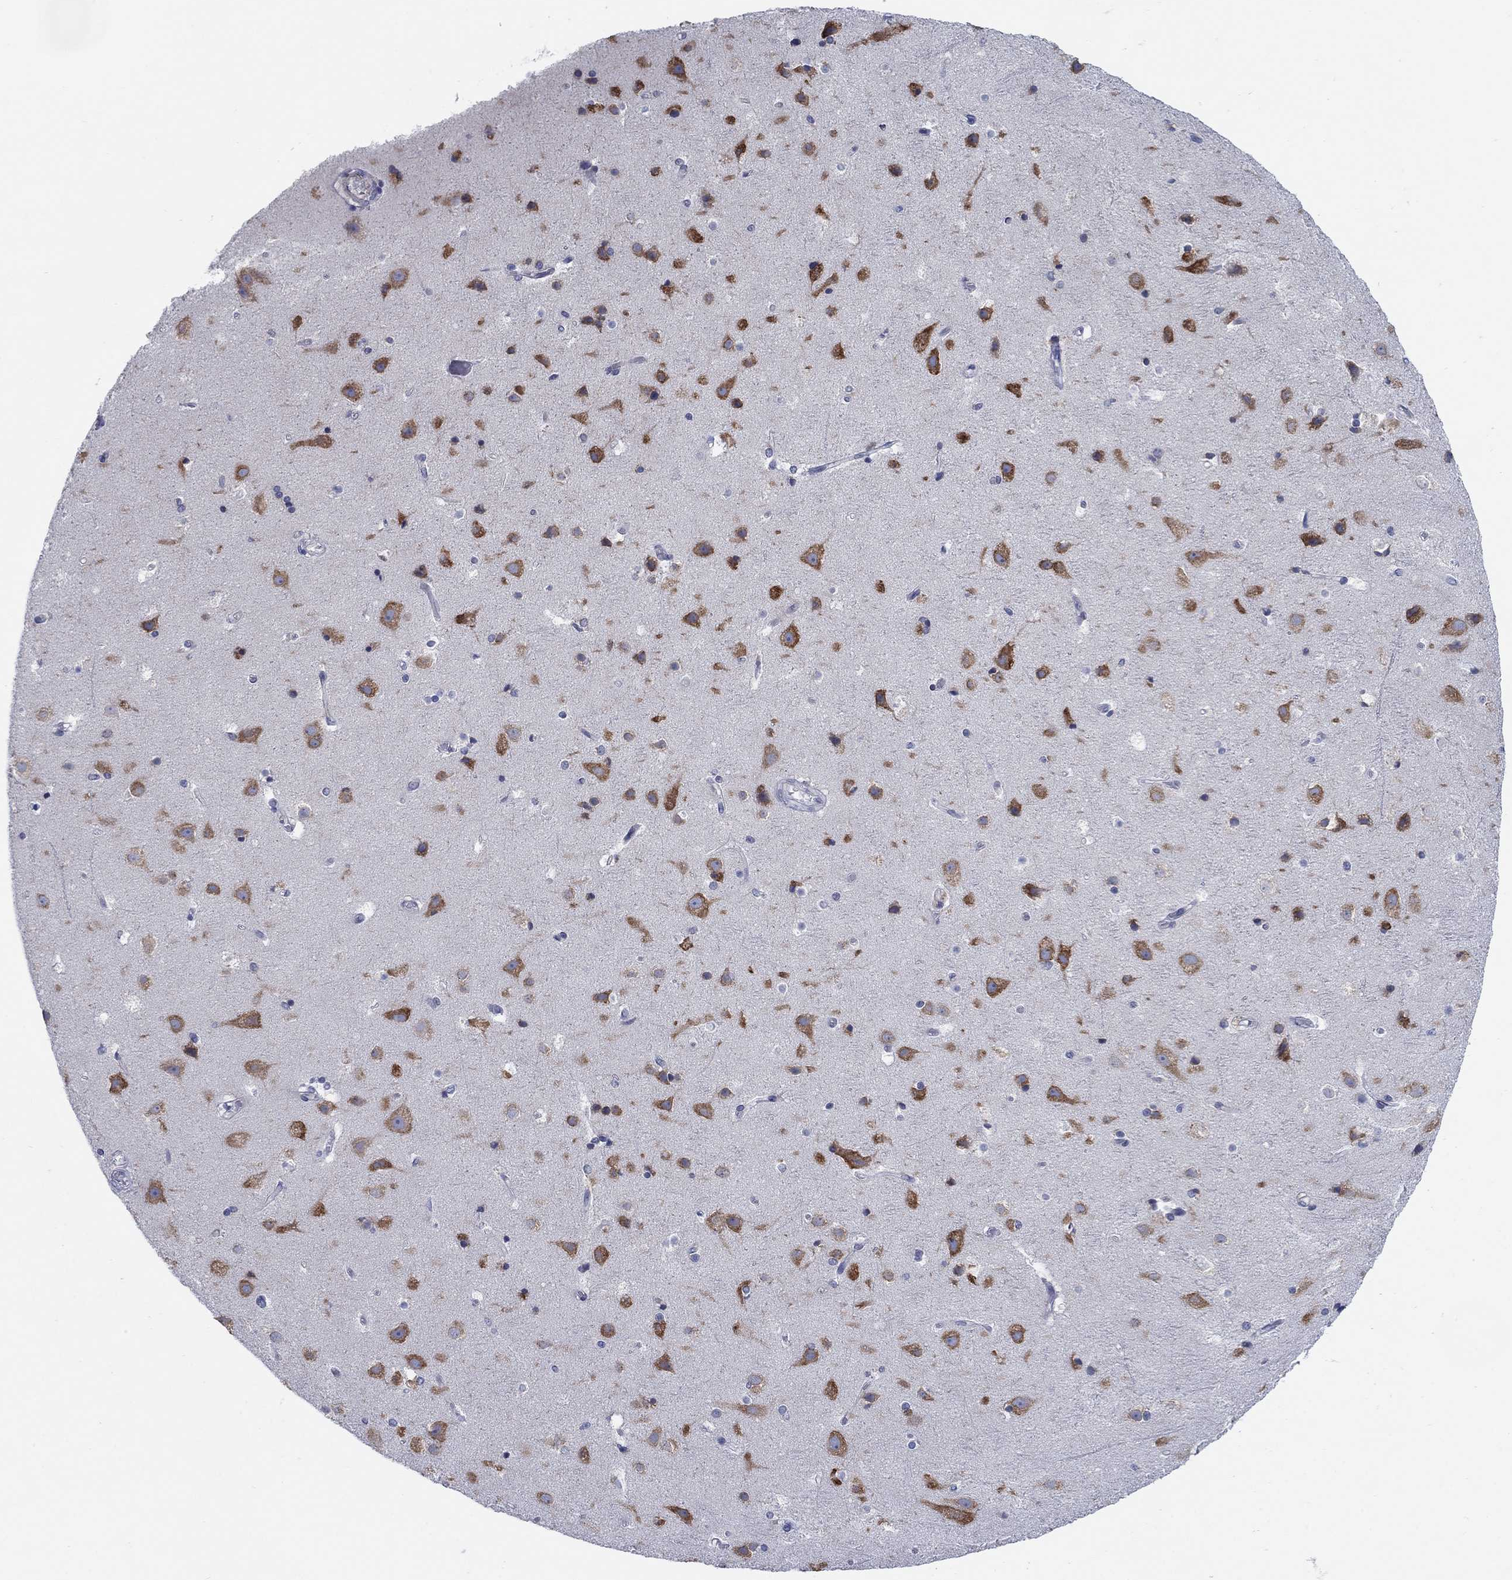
{"staining": {"intensity": "negative", "quantity": "none", "location": "none"}, "tissue": "cerebral cortex", "cell_type": "Endothelial cells", "image_type": "normal", "snomed": [{"axis": "morphology", "description": "Normal tissue, NOS"}, {"axis": "topography", "description": "Cerebral cortex"}], "caption": "Image shows no protein expression in endothelial cells of unremarkable cerebral cortex. The staining is performed using DAB (3,3'-diaminobenzidine) brown chromogen with nuclei counter-stained in using hematoxylin.", "gene": "TMEM59", "patient": {"sex": "female", "age": 52}}